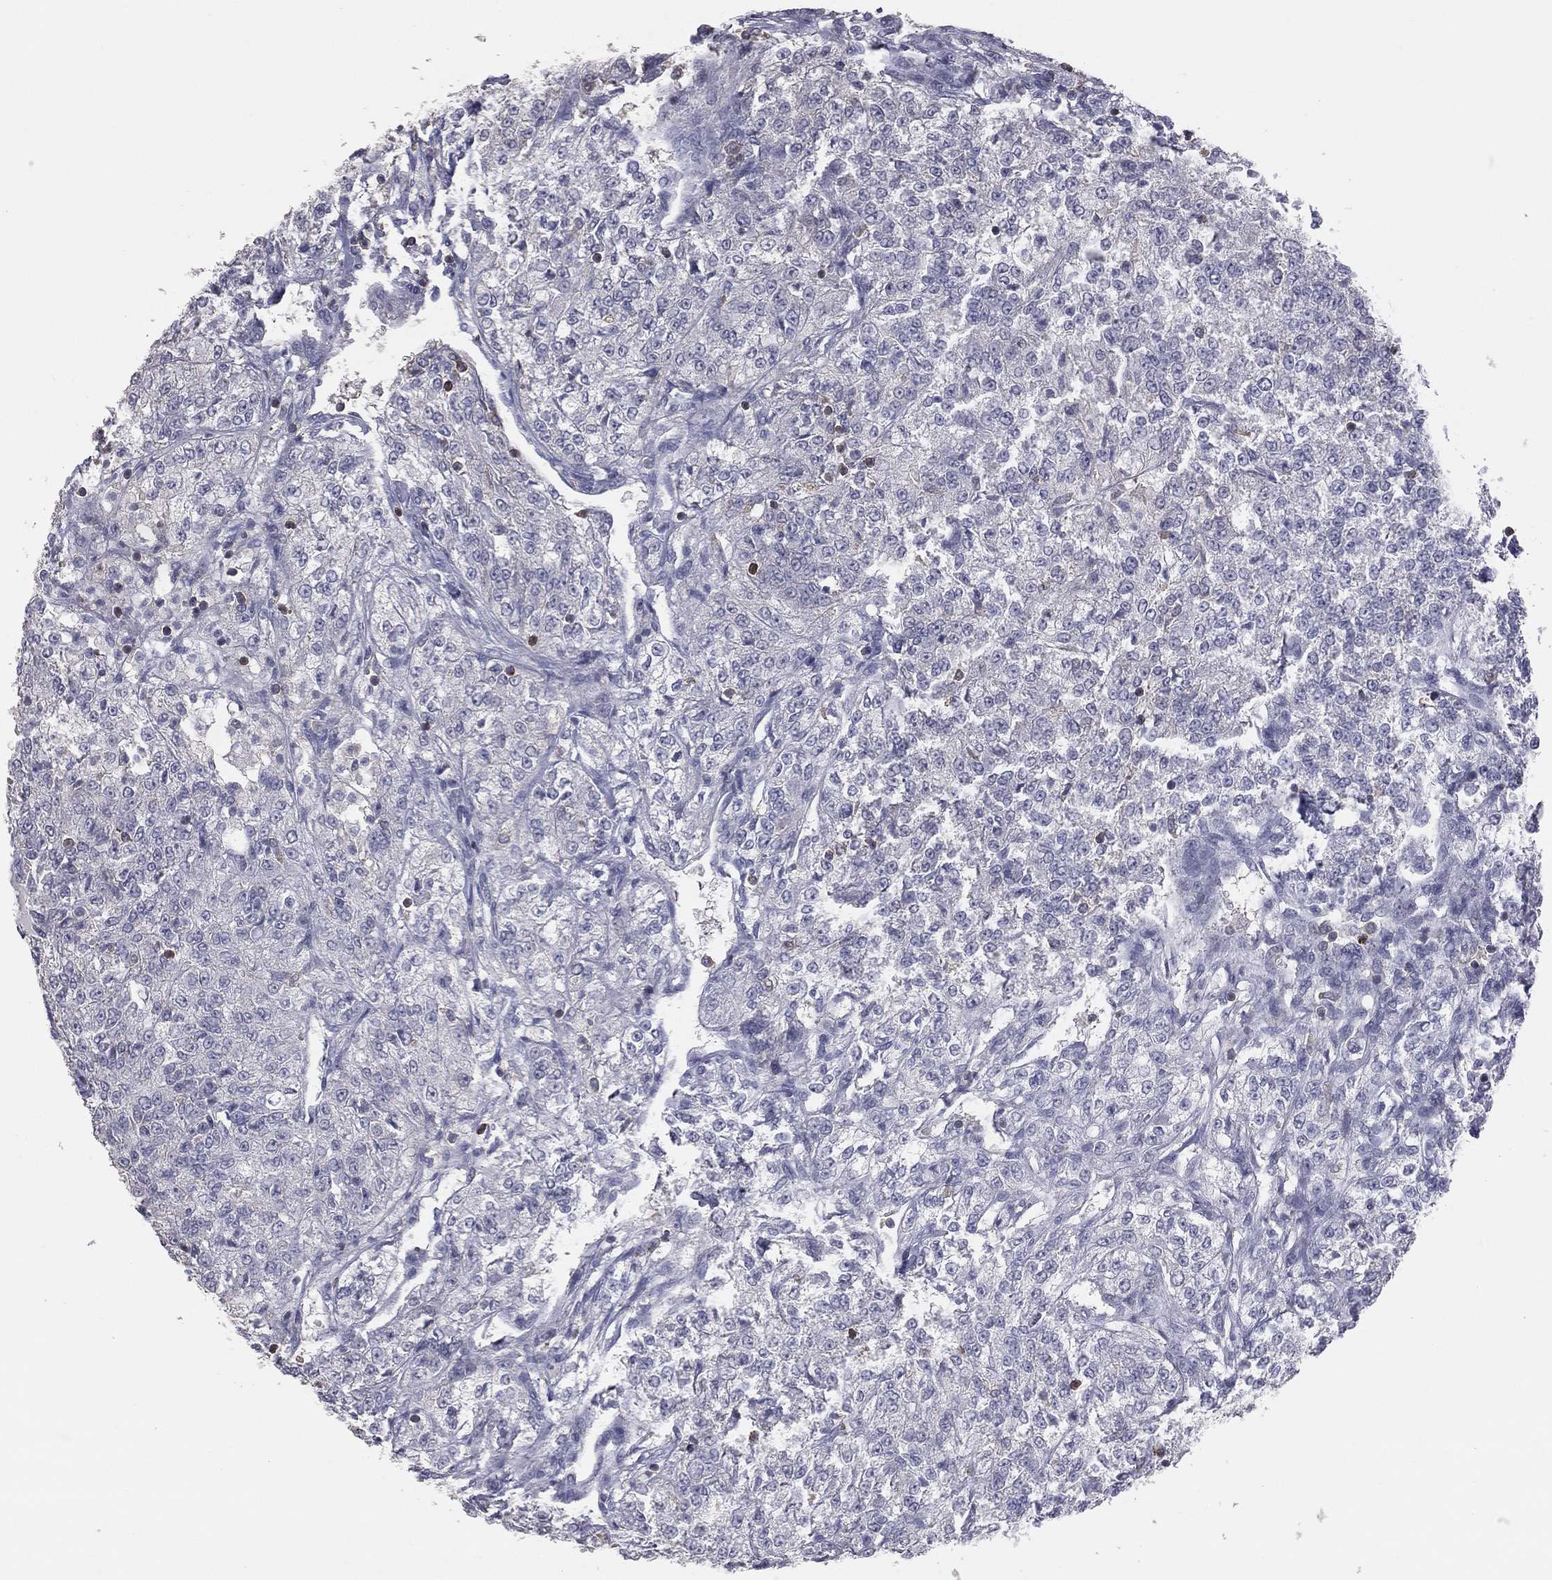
{"staining": {"intensity": "negative", "quantity": "none", "location": "none"}, "tissue": "renal cancer", "cell_type": "Tumor cells", "image_type": "cancer", "snomed": [{"axis": "morphology", "description": "Adenocarcinoma, NOS"}, {"axis": "topography", "description": "Kidney"}], "caption": "Immunohistochemistry micrograph of neoplastic tissue: human renal adenocarcinoma stained with DAB displays no significant protein expression in tumor cells.", "gene": "PSTPIP1", "patient": {"sex": "female", "age": 63}}